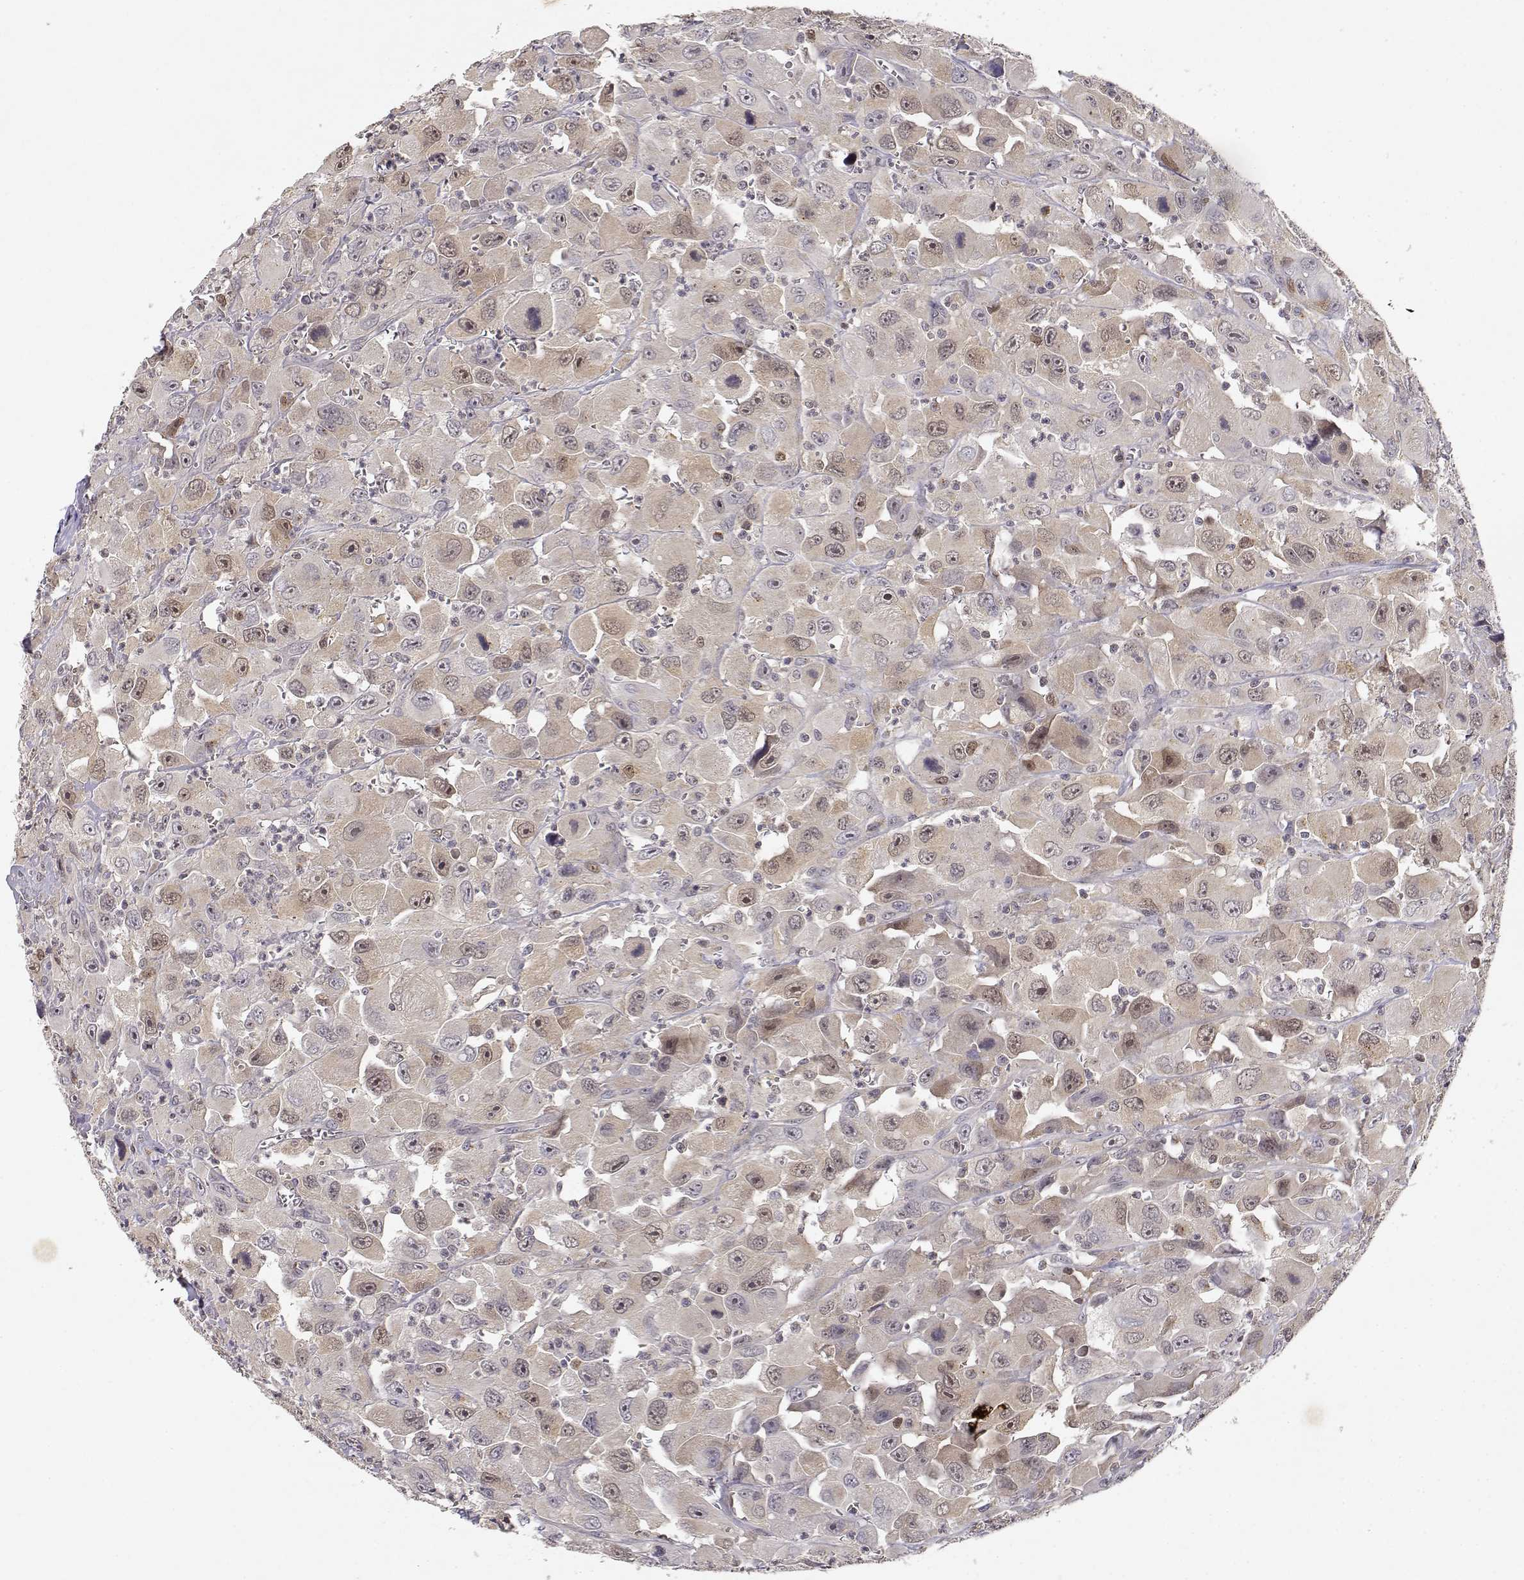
{"staining": {"intensity": "weak", "quantity": "25%-75%", "location": "cytoplasmic/membranous,nuclear"}, "tissue": "head and neck cancer", "cell_type": "Tumor cells", "image_type": "cancer", "snomed": [{"axis": "morphology", "description": "Squamous cell carcinoma, NOS"}, {"axis": "morphology", "description": "Squamous cell carcinoma, metastatic, NOS"}, {"axis": "topography", "description": "Oral tissue"}, {"axis": "topography", "description": "Head-Neck"}], "caption": "Approximately 25%-75% of tumor cells in human head and neck metastatic squamous cell carcinoma demonstrate weak cytoplasmic/membranous and nuclear protein positivity as visualized by brown immunohistochemical staining.", "gene": "RAD51", "patient": {"sex": "female", "age": 85}}